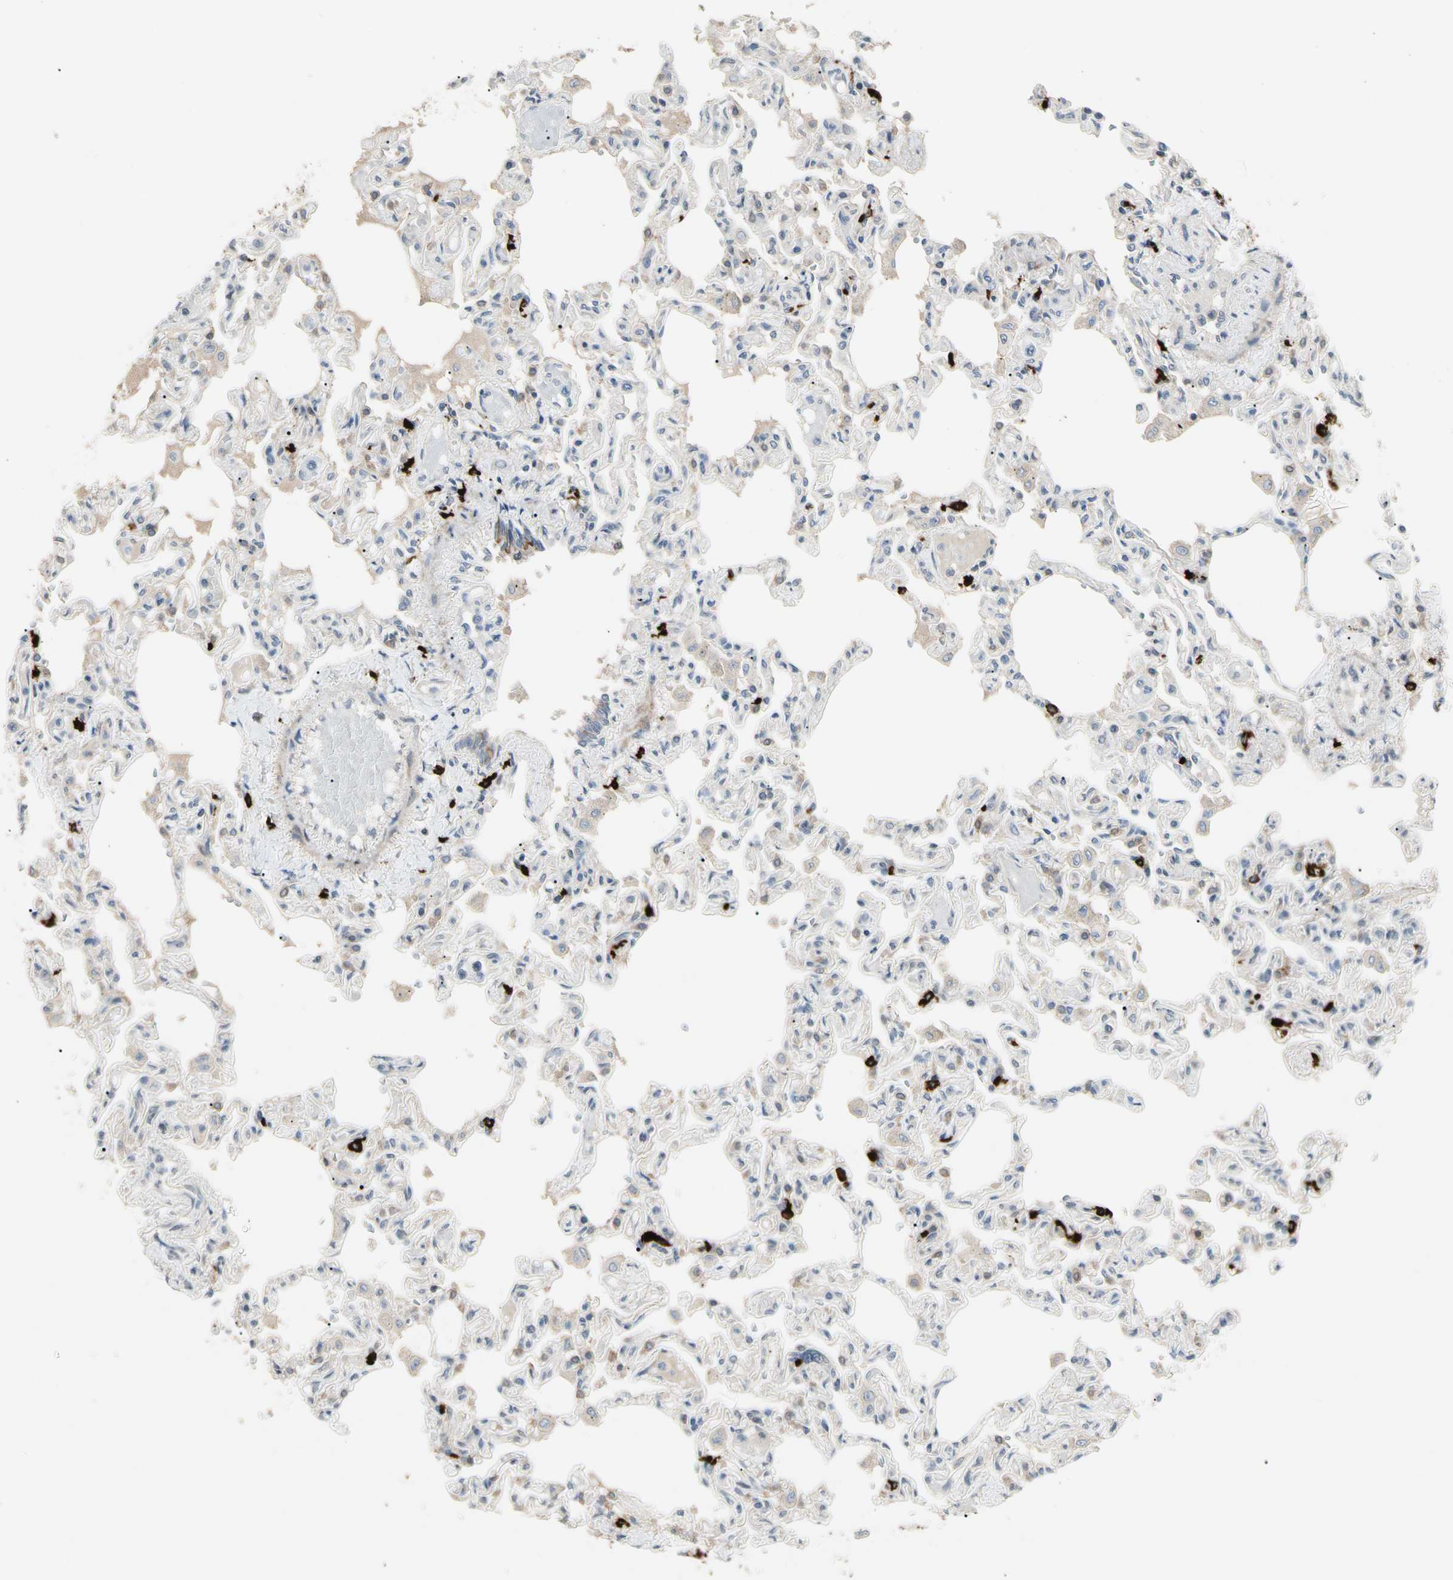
{"staining": {"intensity": "weak", "quantity": "25%-75%", "location": "cytoplasmic/membranous"}, "tissue": "lung", "cell_type": "Alveolar cells", "image_type": "normal", "snomed": [{"axis": "morphology", "description": "Normal tissue, NOS"}, {"axis": "topography", "description": "Lung"}], "caption": "A high-resolution micrograph shows immunohistochemistry (IHC) staining of benign lung, which demonstrates weak cytoplasmic/membranous positivity in about 25%-75% of alveolar cells.", "gene": "ATG4C", "patient": {"sex": "male", "age": 21}}